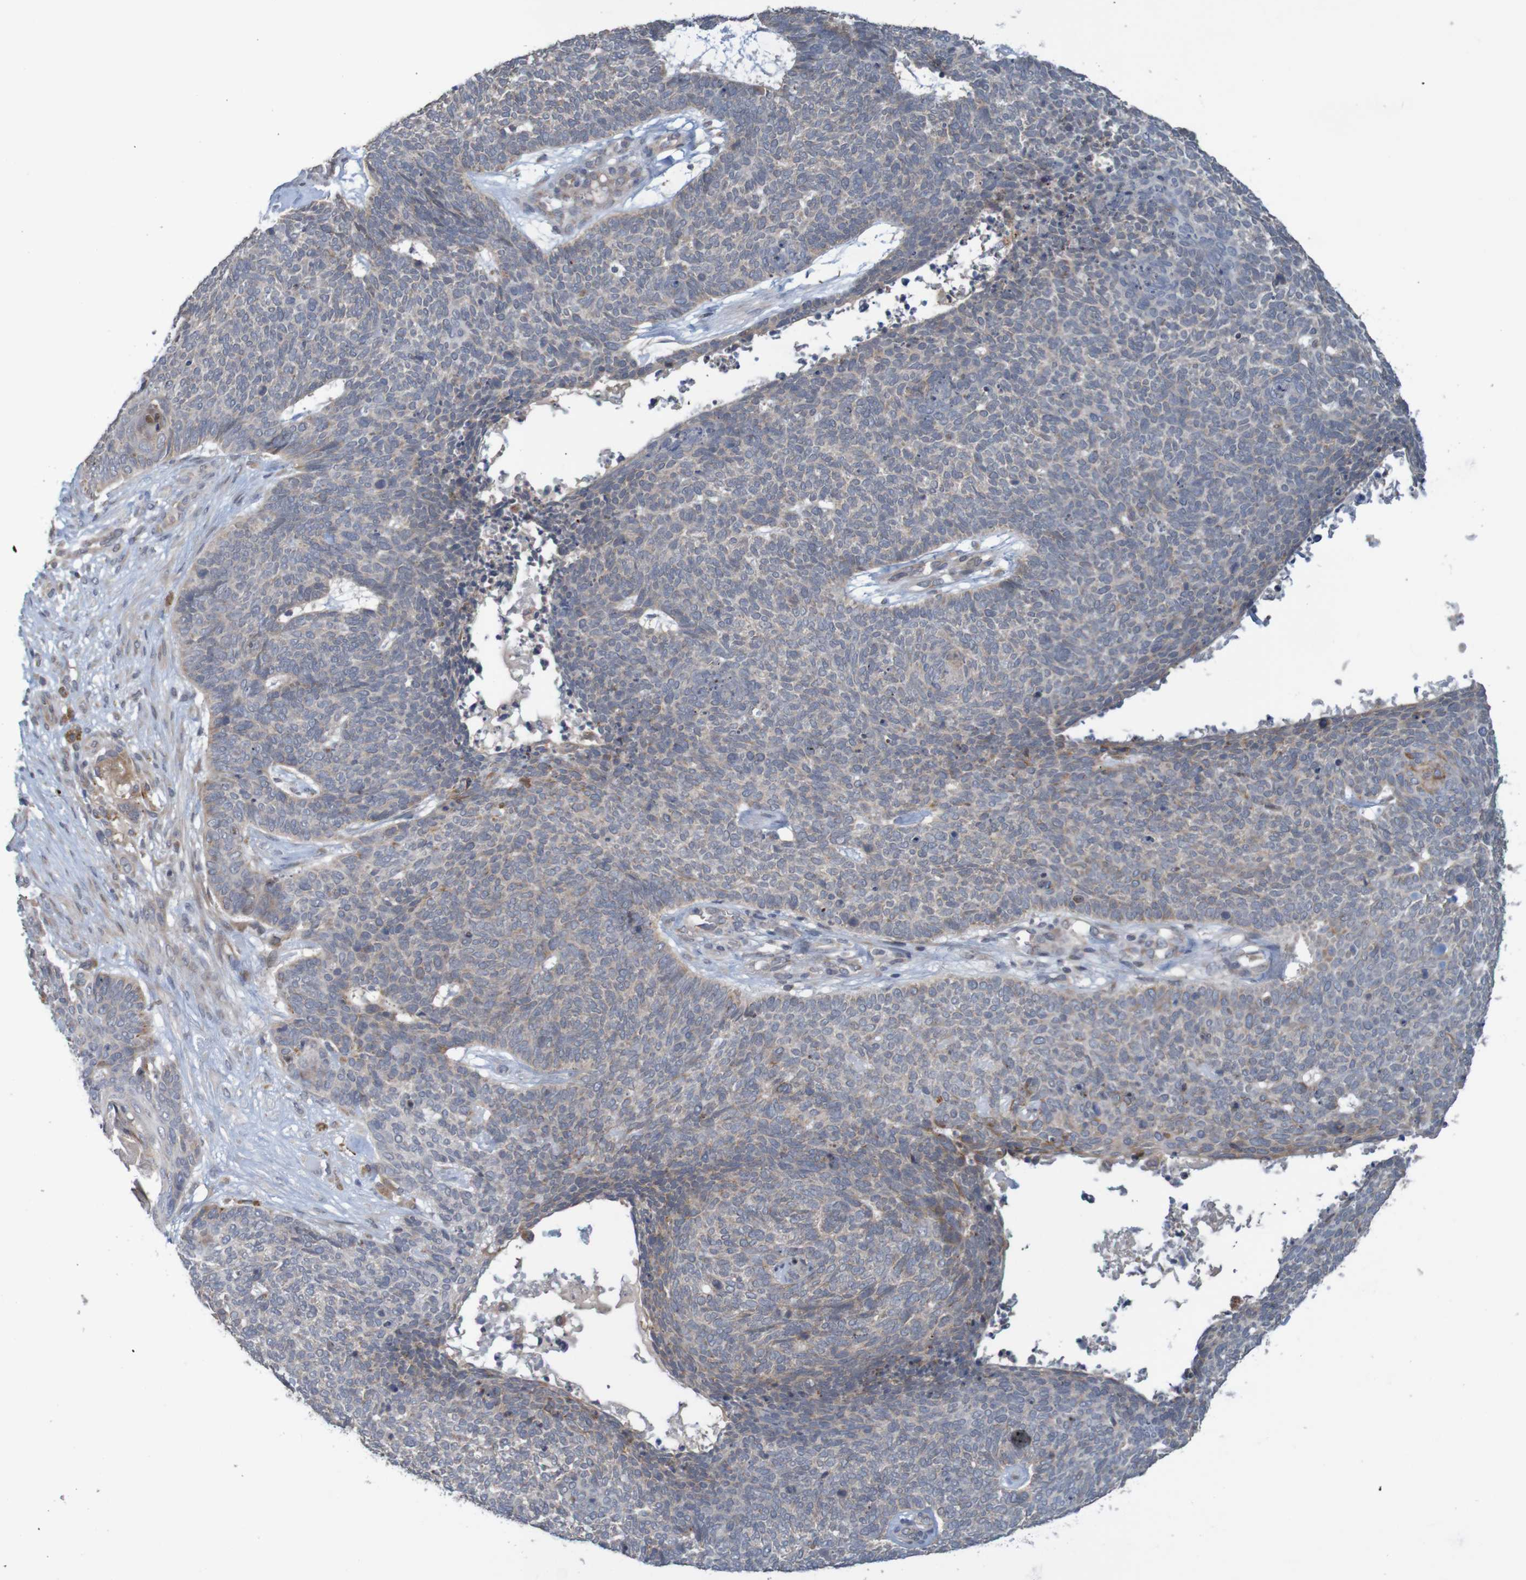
{"staining": {"intensity": "moderate", "quantity": "<25%", "location": "cytoplasmic/membranous"}, "tissue": "skin cancer", "cell_type": "Tumor cells", "image_type": "cancer", "snomed": [{"axis": "morphology", "description": "Basal cell carcinoma"}, {"axis": "topography", "description": "Skin"}], "caption": "A micrograph of basal cell carcinoma (skin) stained for a protein displays moderate cytoplasmic/membranous brown staining in tumor cells.", "gene": "ANKK1", "patient": {"sex": "female", "age": 84}}